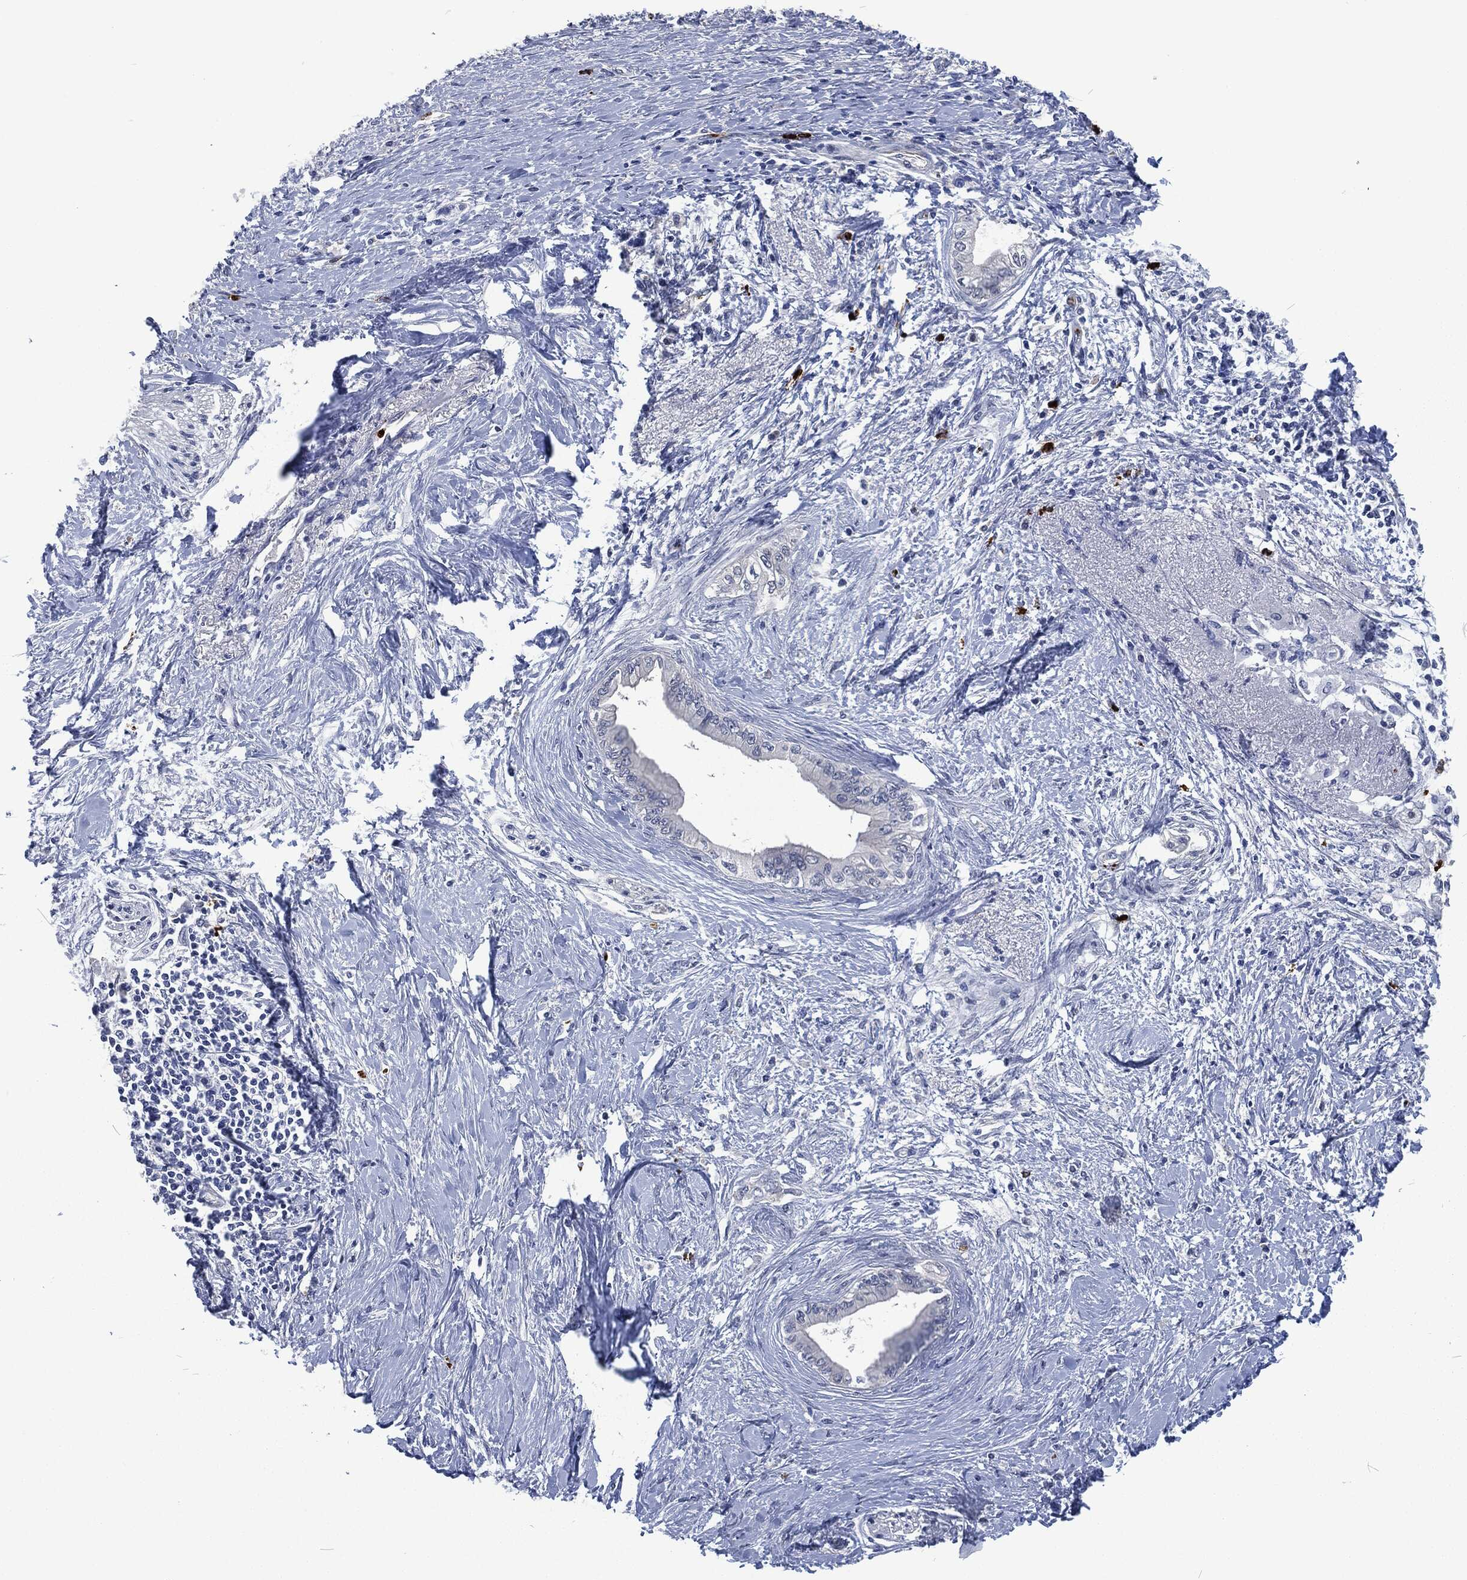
{"staining": {"intensity": "negative", "quantity": "none", "location": "none"}, "tissue": "pancreatic cancer", "cell_type": "Tumor cells", "image_type": "cancer", "snomed": [{"axis": "morphology", "description": "Normal tissue, NOS"}, {"axis": "morphology", "description": "Adenocarcinoma, NOS"}, {"axis": "topography", "description": "Pancreas"}, {"axis": "topography", "description": "Duodenum"}], "caption": "Immunohistochemistry of human pancreatic adenocarcinoma shows no expression in tumor cells.", "gene": "MPO", "patient": {"sex": "female", "age": 60}}